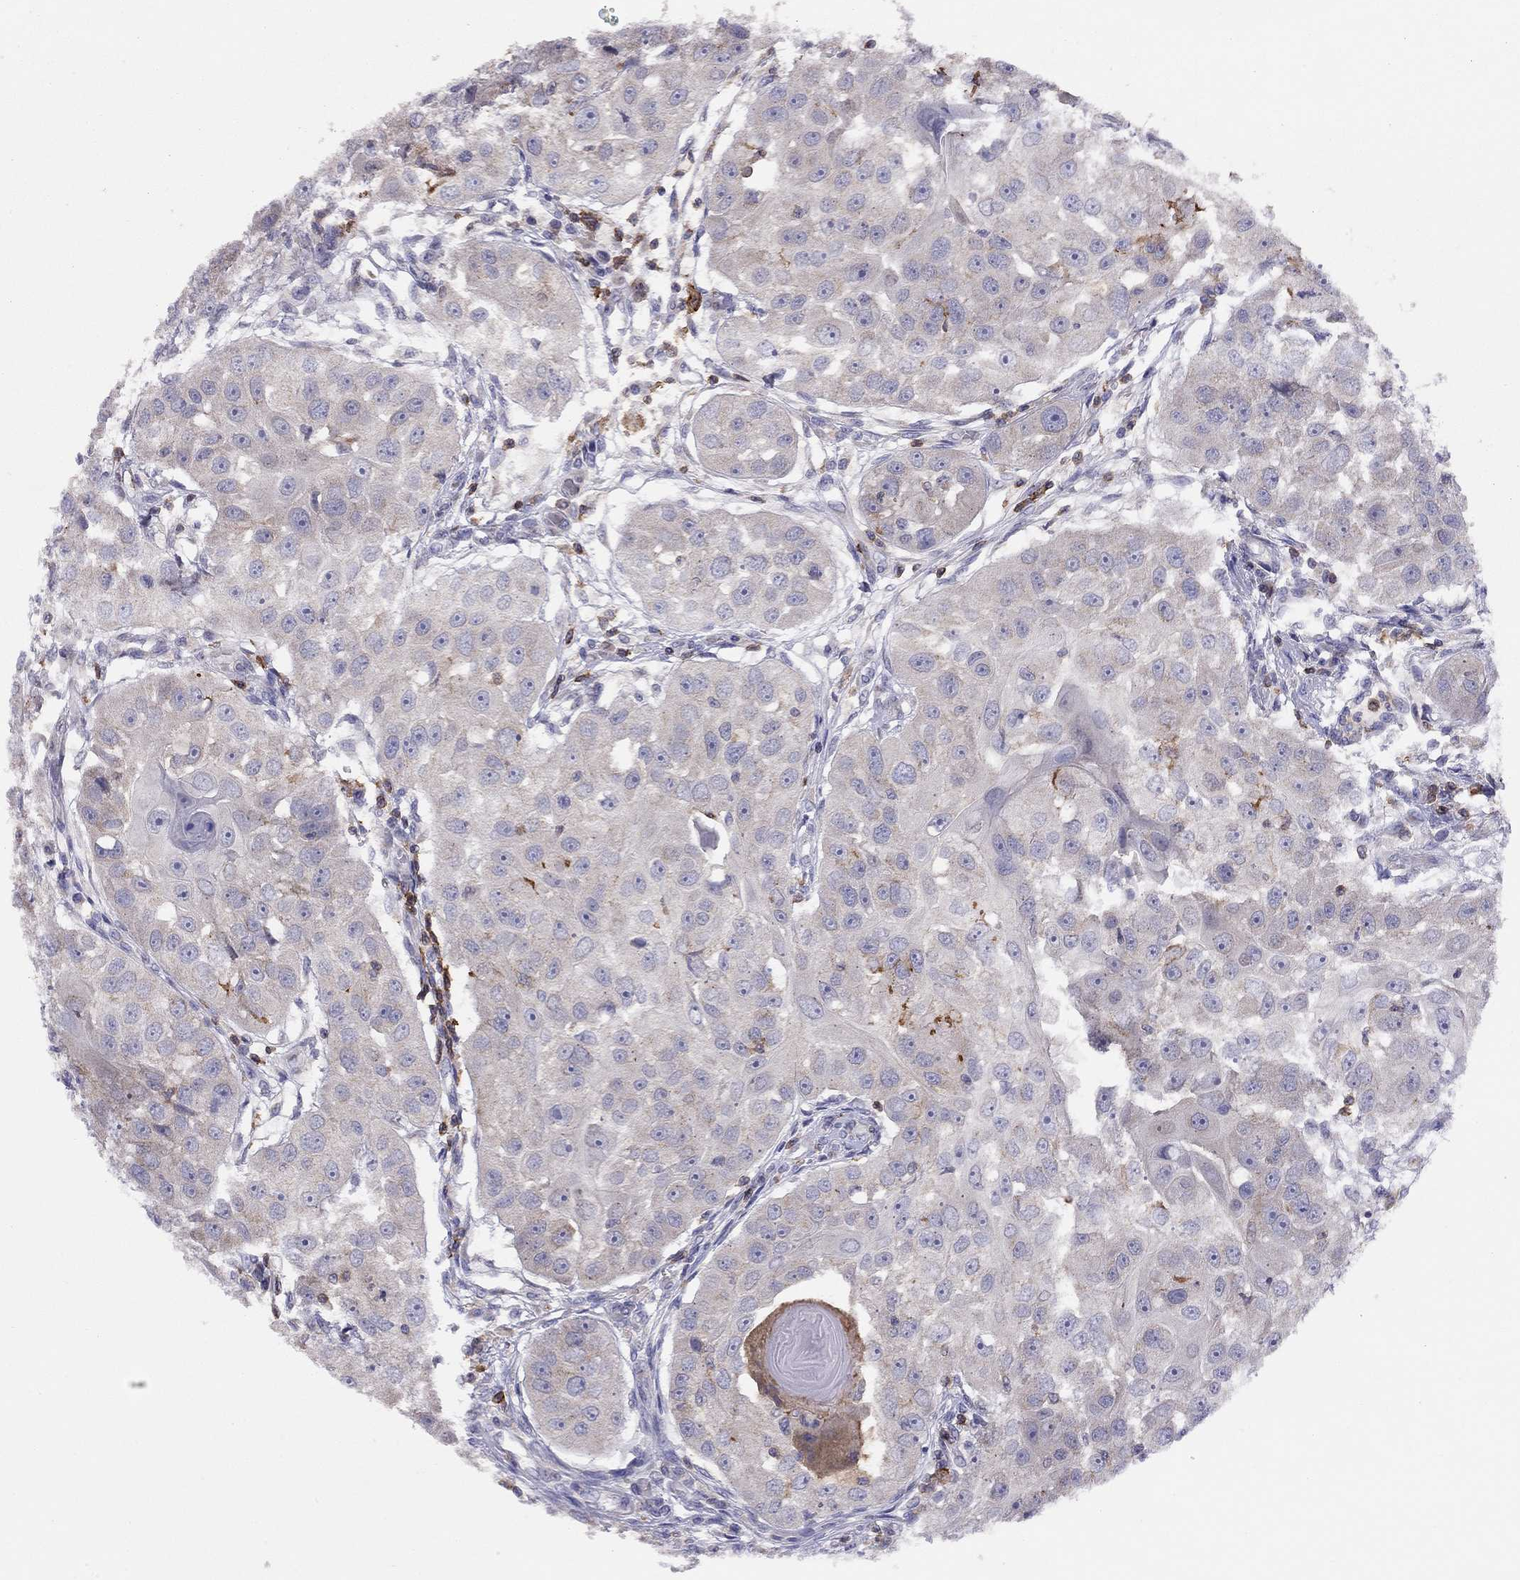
{"staining": {"intensity": "weak", "quantity": "<25%", "location": "cytoplasmic/membranous"}, "tissue": "head and neck cancer", "cell_type": "Tumor cells", "image_type": "cancer", "snomed": [{"axis": "morphology", "description": "Squamous cell carcinoma, NOS"}, {"axis": "topography", "description": "Head-Neck"}], "caption": "IHC histopathology image of neoplastic tissue: human head and neck cancer (squamous cell carcinoma) stained with DAB (3,3'-diaminobenzidine) exhibits no significant protein staining in tumor cells.", "gene": "CITED1", "patient": {"sex": "male", "age": 51}}